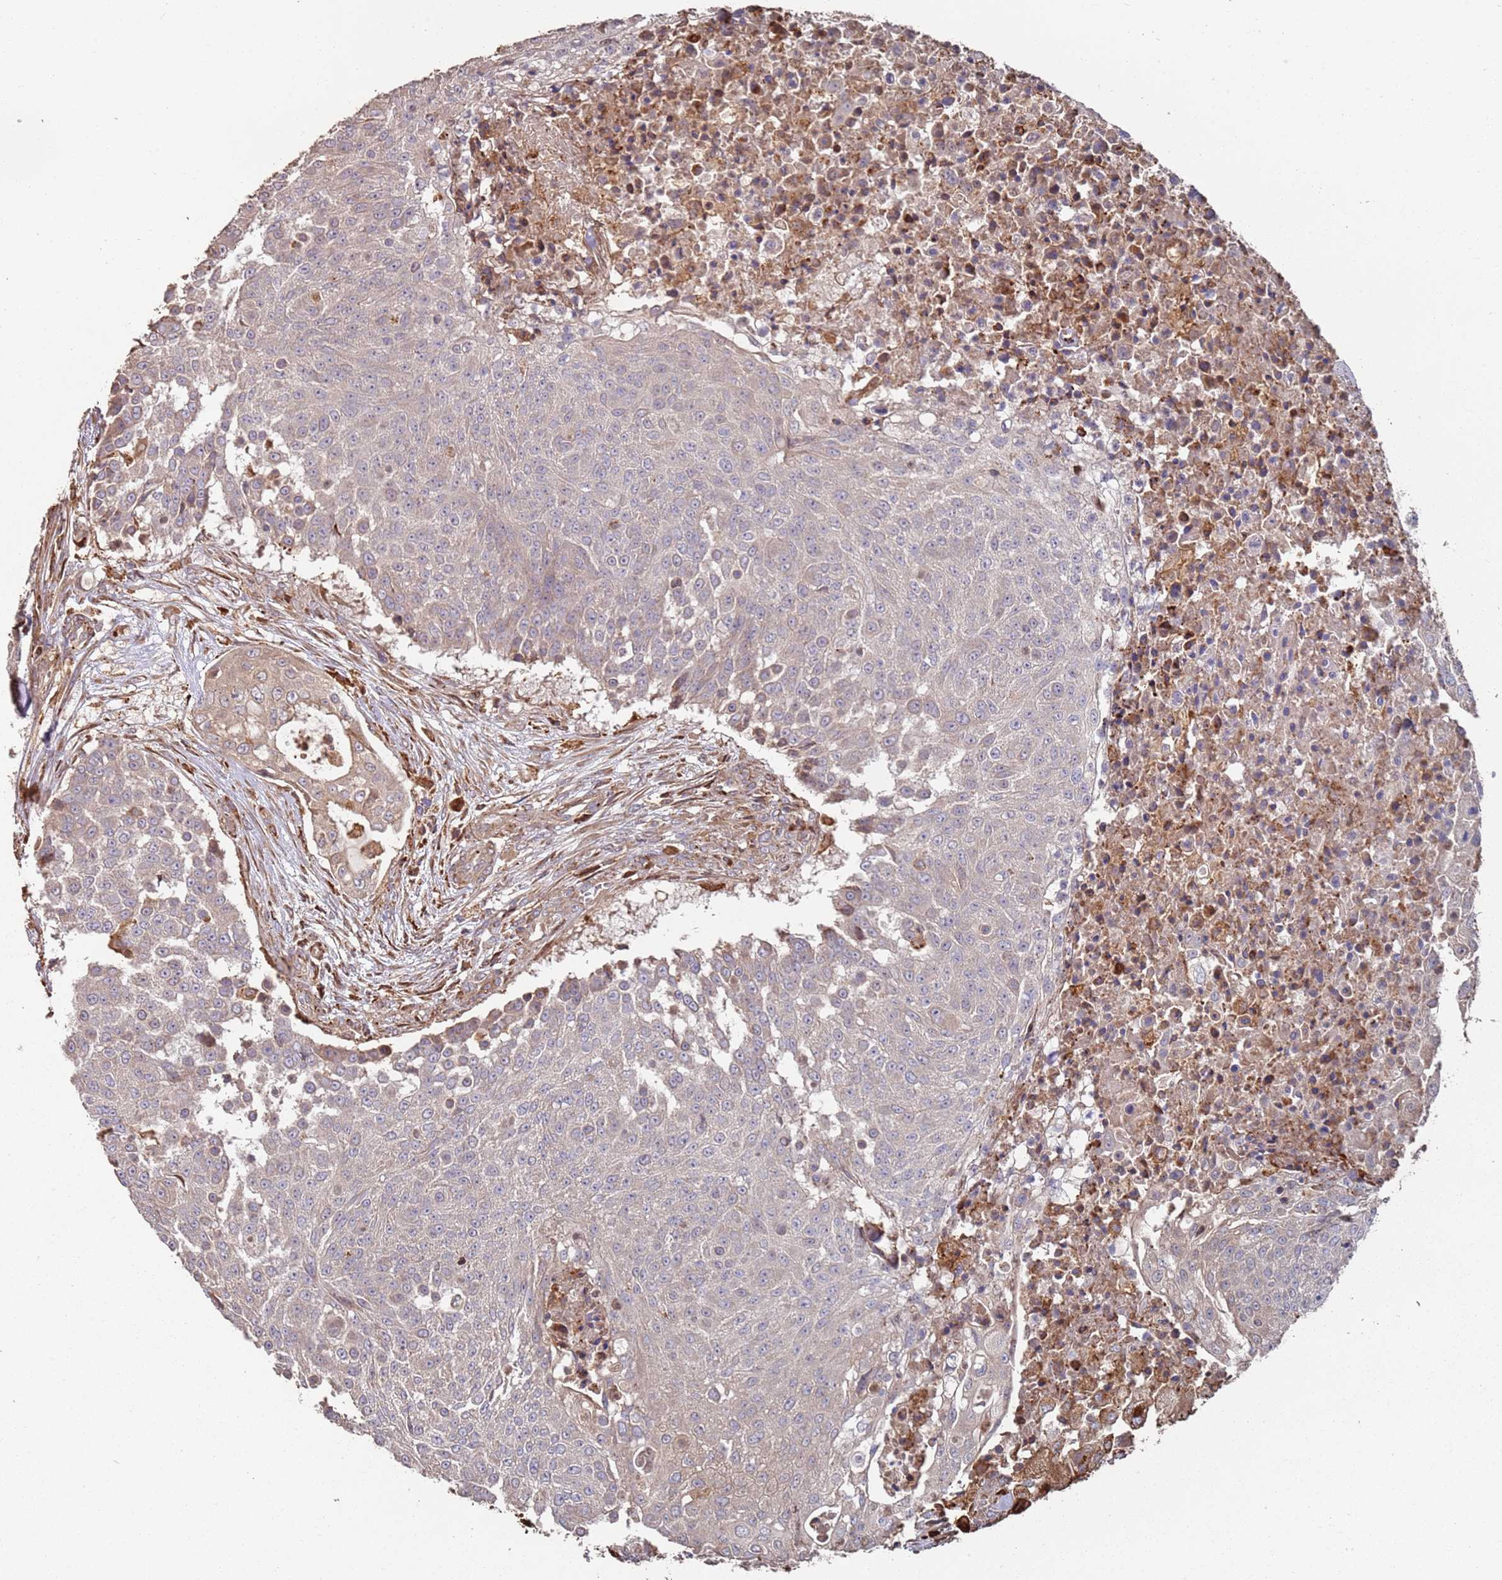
{"staining": {"intensity": "moderate", "quantity": "<25%", "location": "cytoplasmic/membranous"}, "tissue": "urothelial cancer", "cell_type": "Tumor cells", "image_type": "cancer", "snomed": [{"axis": "morphology", "description": "Urothelial carcinoma, High grade"}, {"axis": "topography", "description": "Urinary bladder"}], "caption": "Urothelial cancer stained for a protein reveals moderate cytoplasmic/membranous positivity in tumor cells.", "gene": "LACC1", "patient": {"sex": "female", "age": 63}}